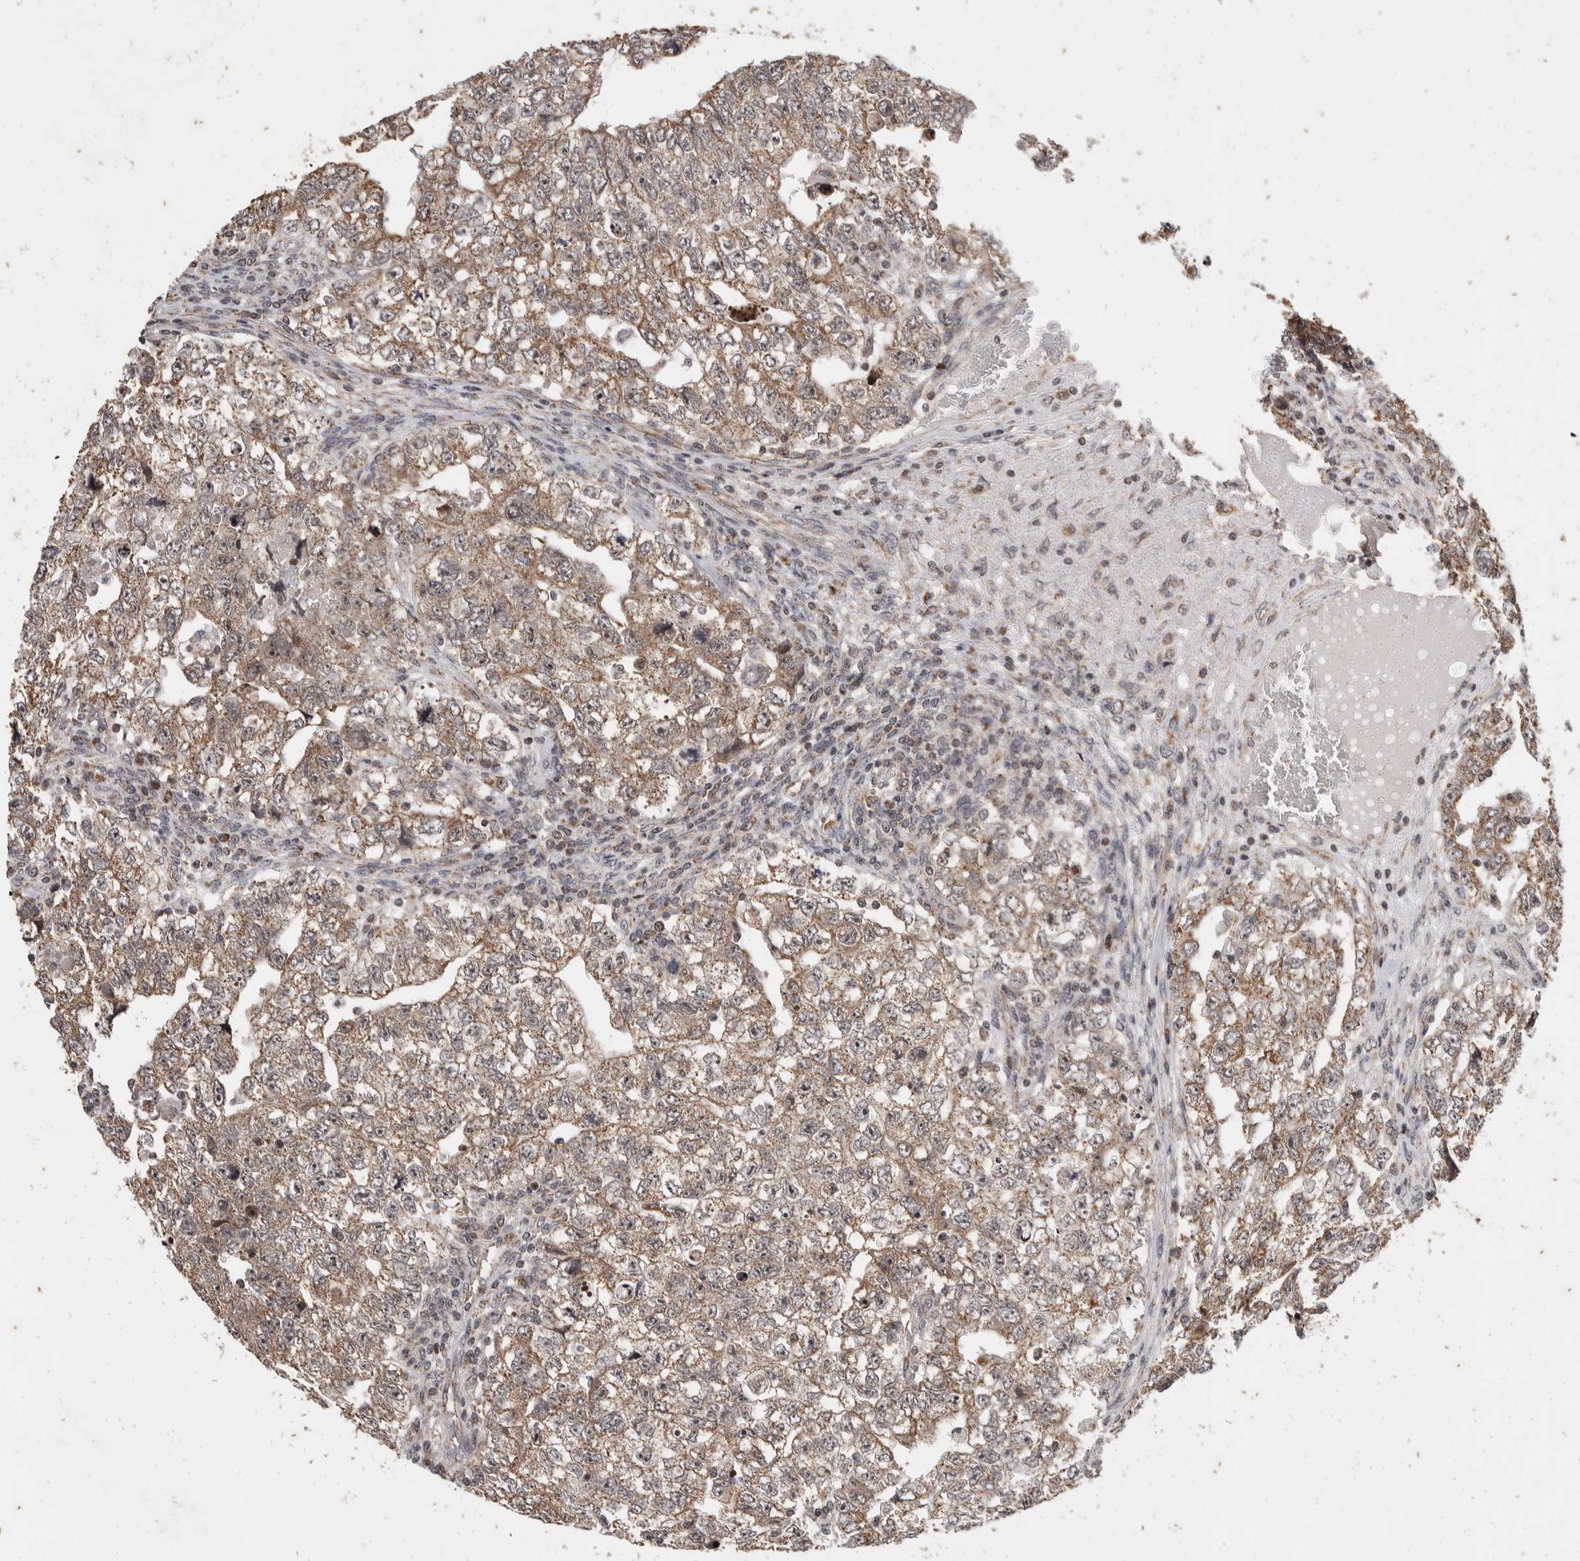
{"staining": {"intensity": "weak", "quantity": ">75%", "location": "cytoplasmic/membranous"}, "tissue": "testis cancer", "cell_type": "Tumor cells", "image_type": "cancer", "snomed": [{"axis": "morphology", "description": "Carcinoma, Embryonal, NOS"}, {"axis": "topography", "description": "Testis"}], "caption": "Immunohistochemistry histopathology image of embryonal carcinoma (testis) stained for a protein (brown), which shows low levels of weak cytoplasmic/membranous expression in approximately >75% of tumor cells.", "gene": "ATXN7L1", "patient": {"sex": "male", "age": 36}}